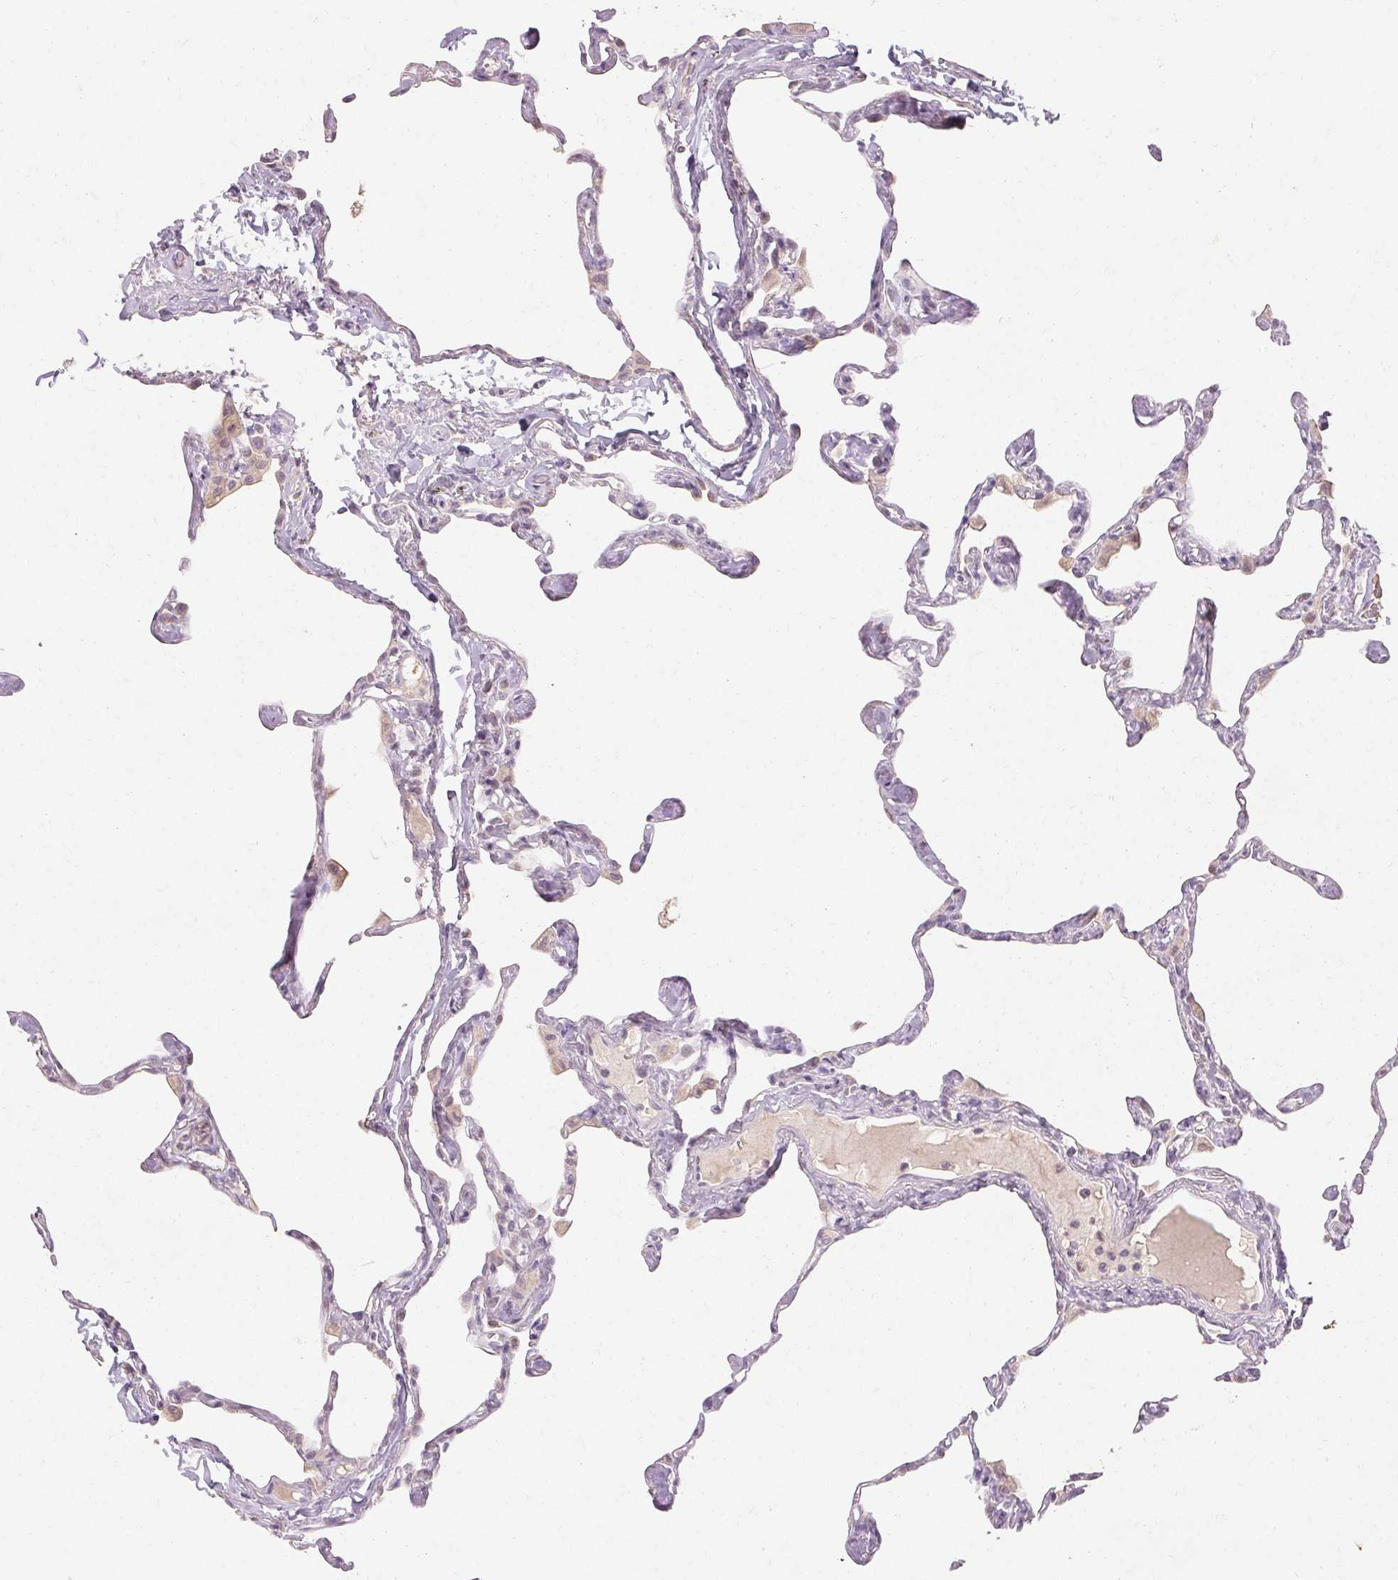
{"staining": {"intensity": "negative", "quantity": "none", "location": "none"}, "tissue": "lung", "cell_type": "Alveolar cells", "image_type": "normal", "snomed": [{"axis": "morphology", "description": "Normal tissue, NOS"}, {"axis": "topography", "description": "Lung"}], "caption": "Histopathology image shows no protein positivity in alveolar cells of unremarkable lung. The staining is performed using DAB brown chromogen with nuclei counter-stained in using hematoxylin.", "gene": "SKP2", "patient": {"sex": "male", "age": 65}}